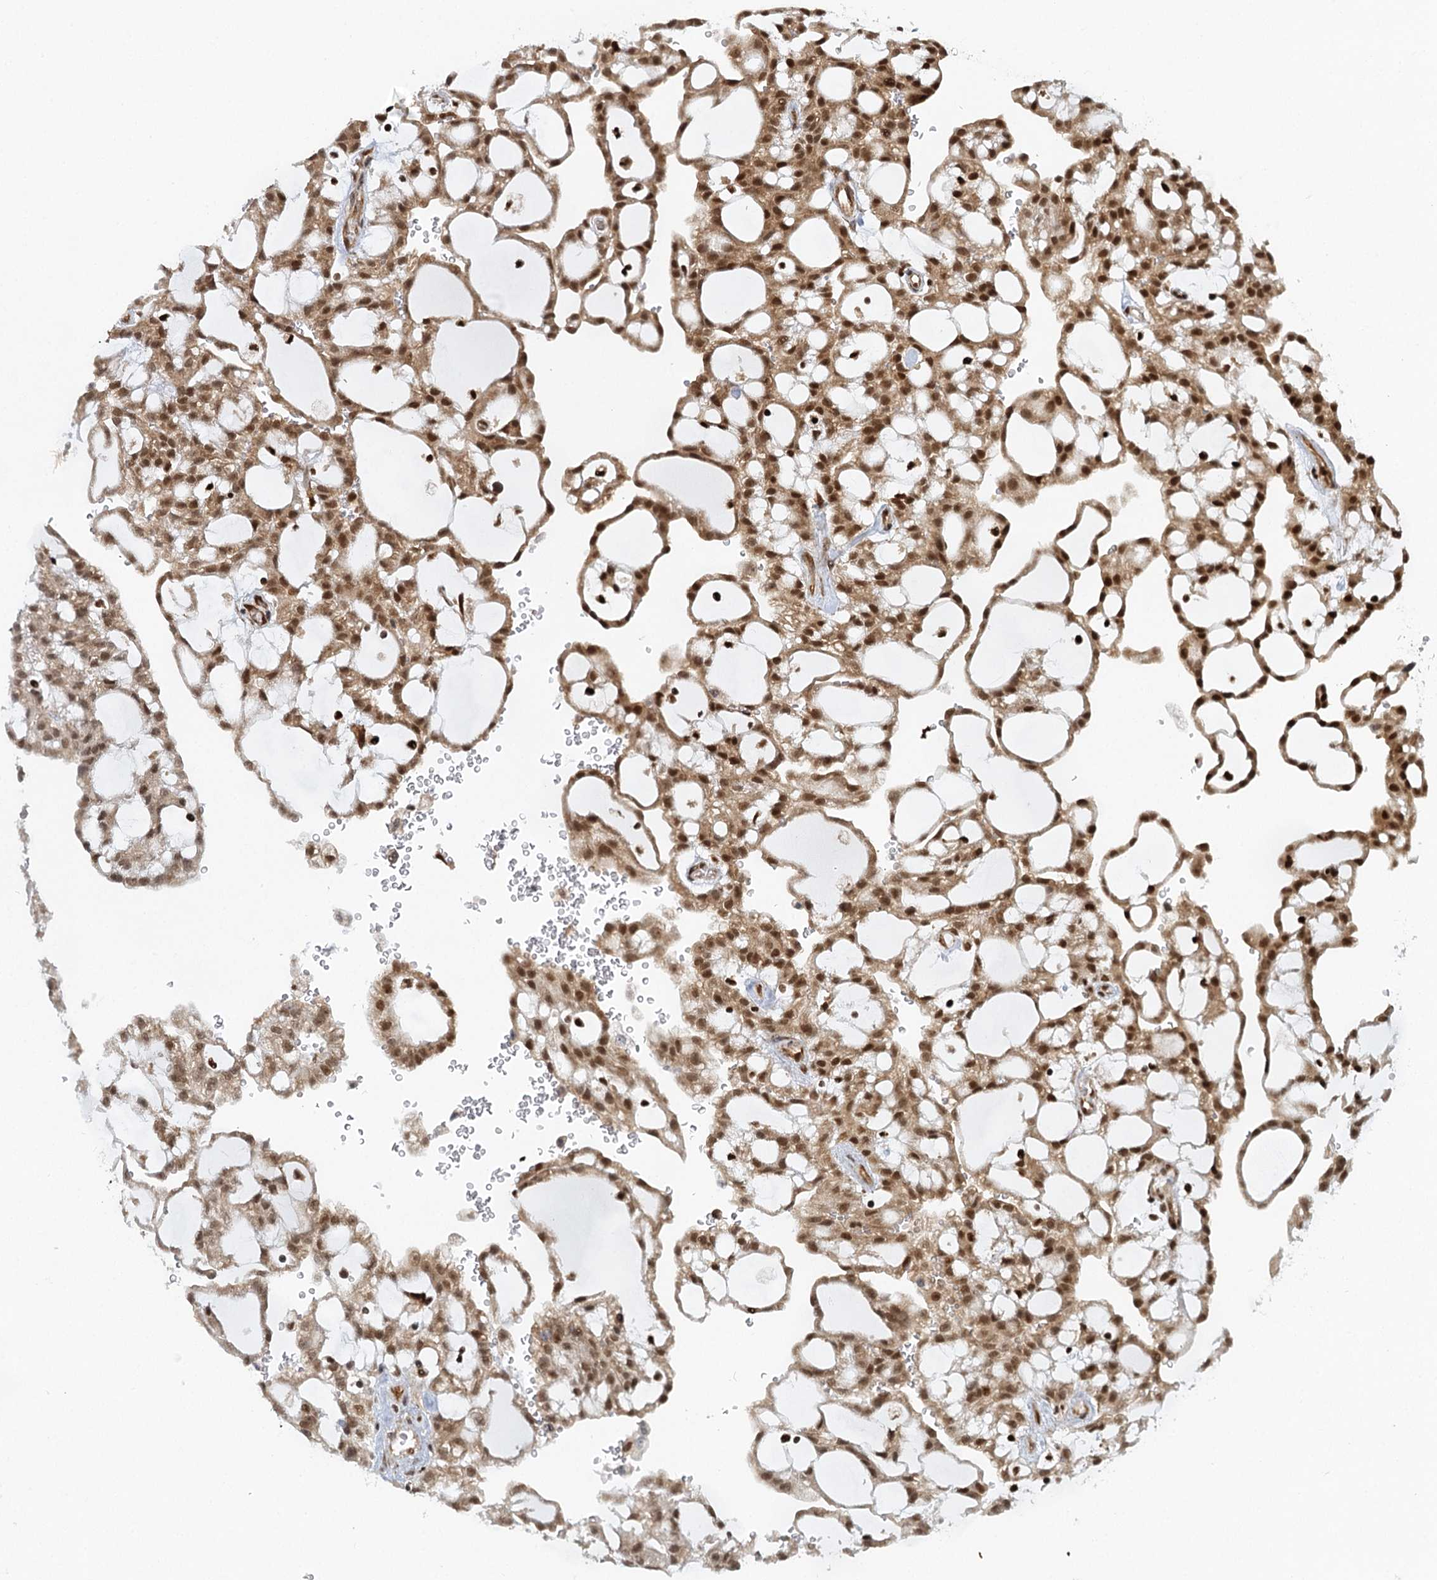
{"staining": {"intensity": "strong", "quantity": ">75%", "location": "cytoplasmic/membranous,nuclear"}, "tissue": "renal cancer", "cell_type": "Tumor cells", "image_type": "cancer", "snomed": [{"axis": "morphology", "description": "Adenocarcinoma, NOS"}, {"axis": "topography", "description": "Kidney"}], "caption": "IHC of renal cancer (adenocarcinoma) reveals high levels of strong cytoplasmic/membranous and nuclear expression in approximately >75% of tumor cells.", "gene": "GPATCH11", "patient": {"sex": "male", "age": 63}}